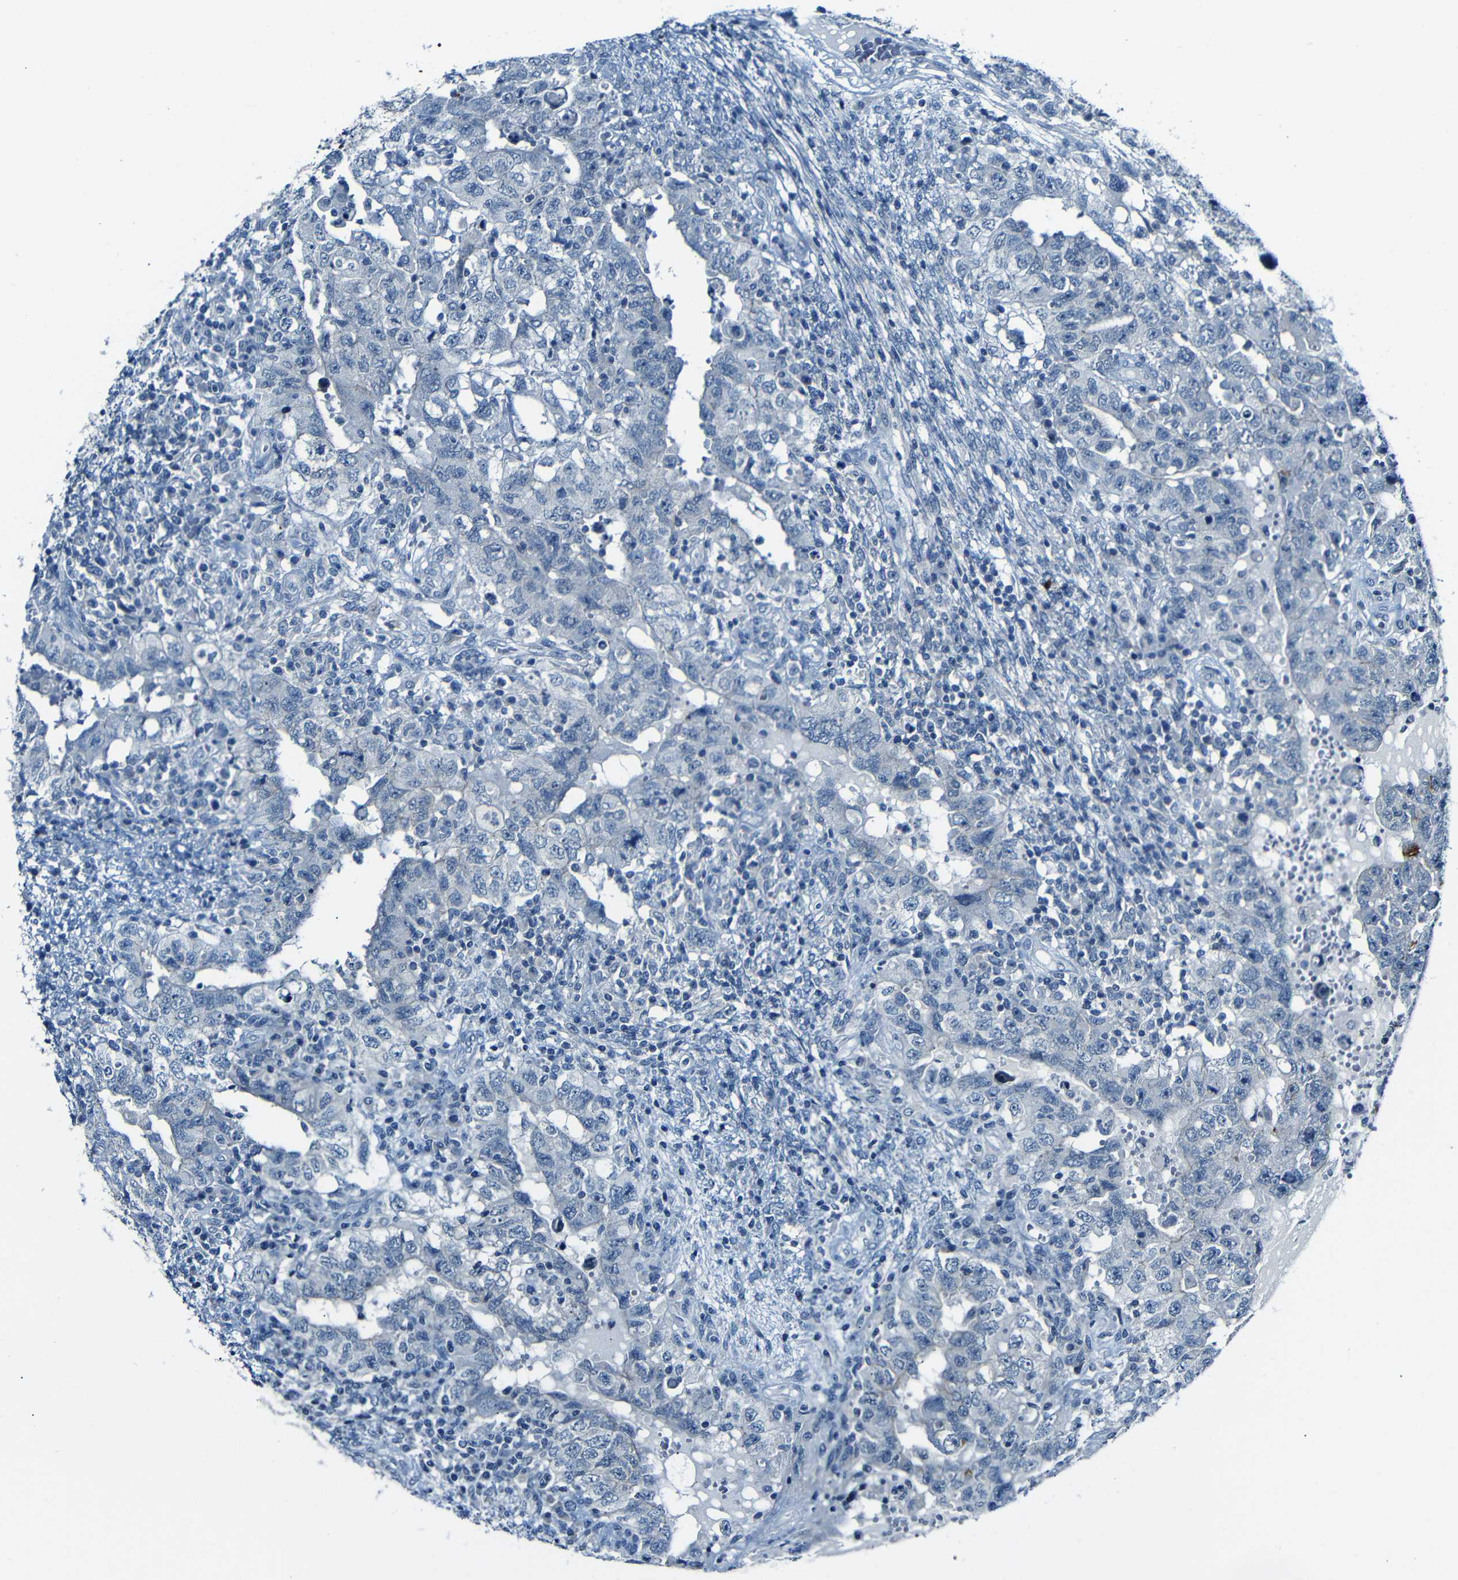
{"staining": {"intensity": "moderate", "quantity": "<25%", "location": "cytoplasmic/membranous"}, "tissue": "testis cancer", "cell_type": "Tumor cells", "image_type": "cancer", "snomed": [{"axis": "morphology", "description": "Carcinoma, Embryonal, NOS"}, {"axis": "topography", "description": "Testis"}], "caption": "High-magnification brightfield microscopy of testis embryonal carcinoma stained with DAB (3,3'-diaminobenzidine) (brown) and counterstained with hematoxylin (blue). tumor cells exhibit moderate cytoplasmic/membranous expression is identified in about<25% of cells. The staining is performed using DAB (3,3'-diaminobenzidine) brown chromogen to label protein expression. The nuclei are counter-stained blue using hematoxylin.", "gene": "ANK3", "patient": {"sex": "male", "age": 26}}